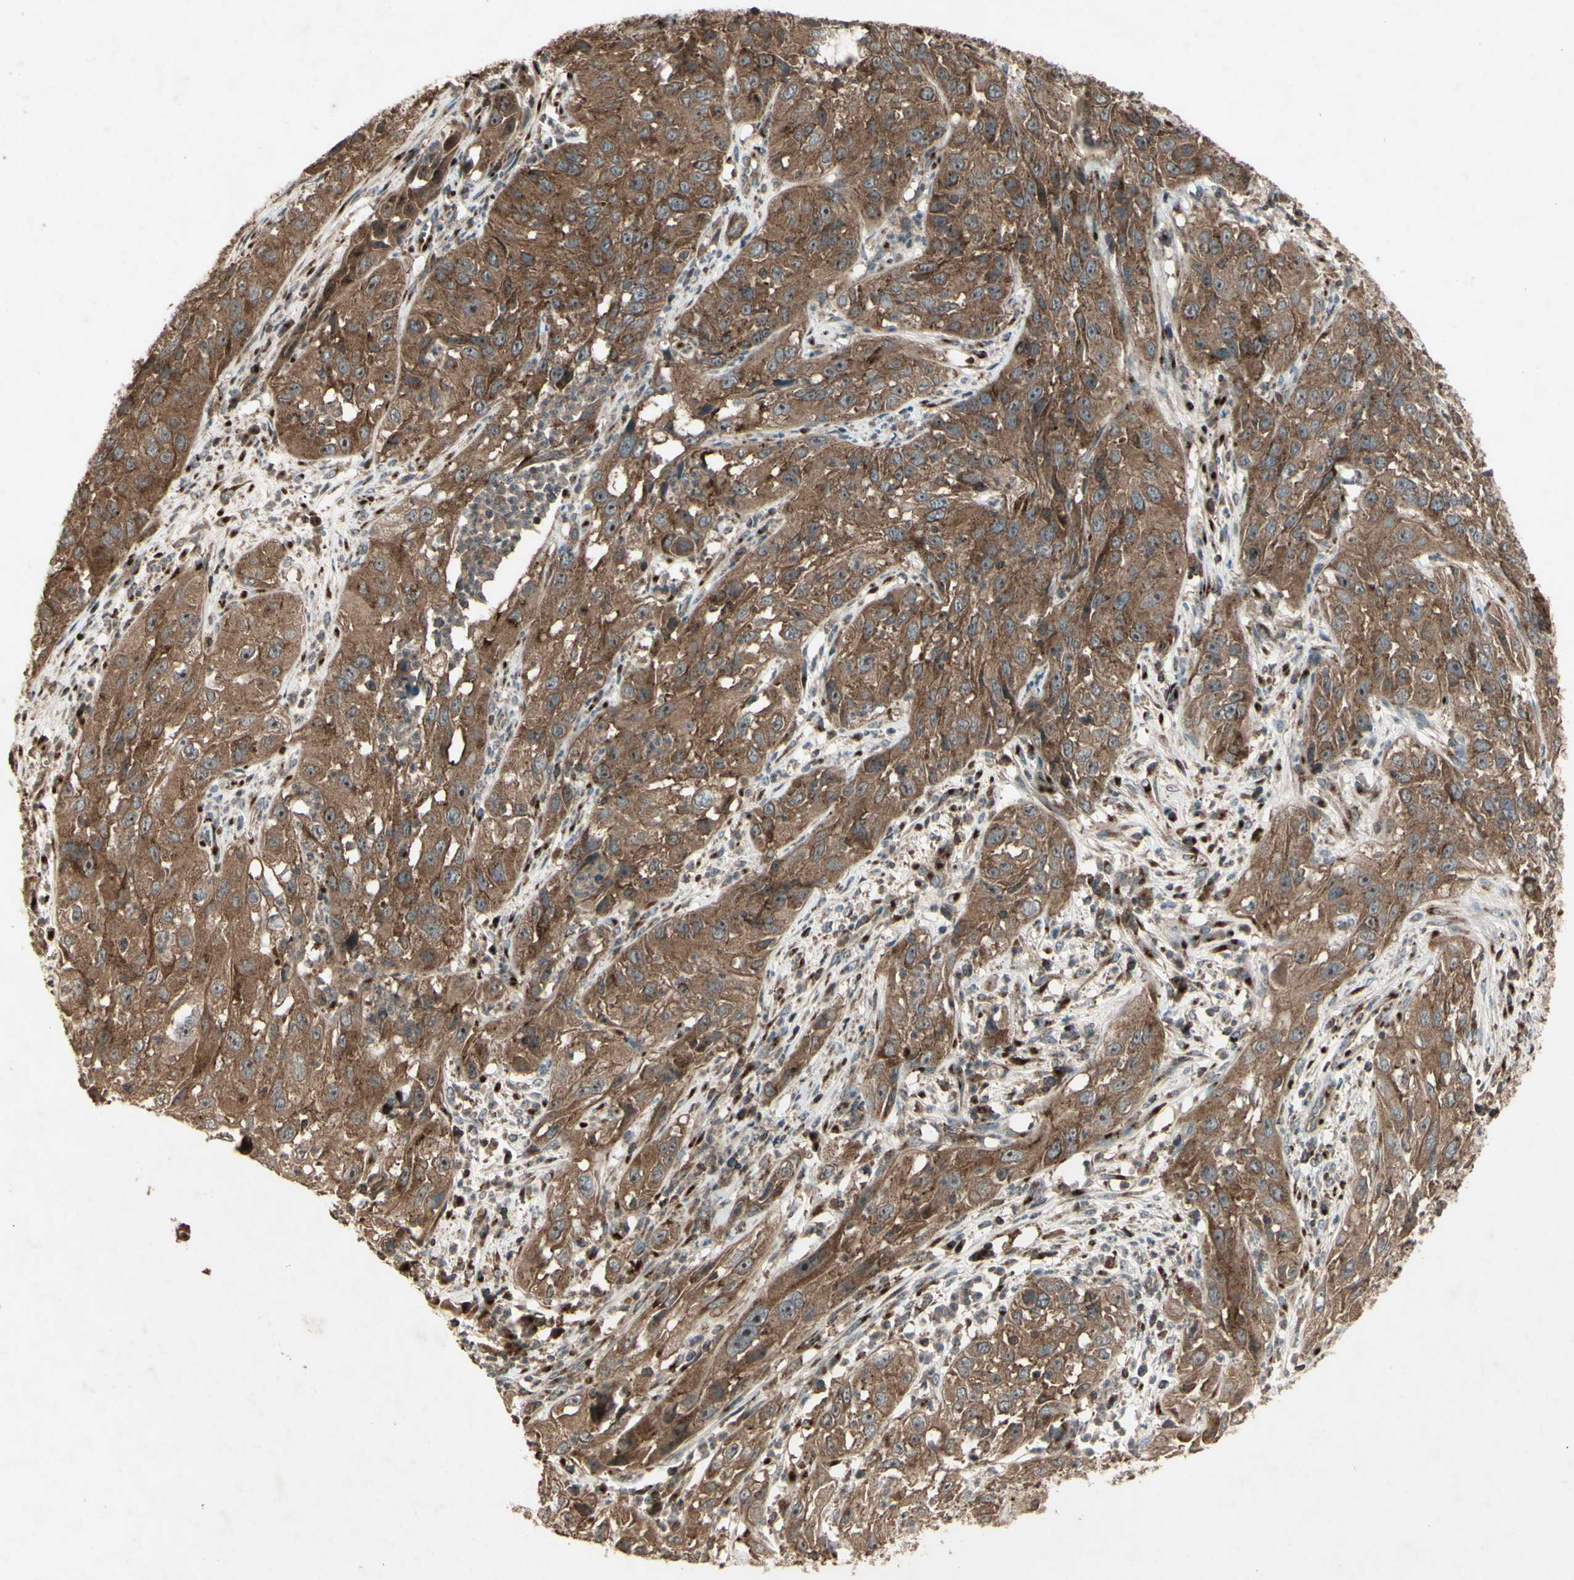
{"staining": {"intensity": "moderate", "quantity": ">75%", "location": "cytoplasmic/membranous"}, "tissue": "cervical cancer", "cell_type": "Tumor cells", "image_type": "cancer", "snomed": [{"axis": "morphology", "description": "Squamous cell carcinoma, NOS"}, {"axis": "topography", "description": "Cervix"}], "caption": "Immunohistochemical staining of cervical cancer (squamous cell carcinoma) demonstrates medium levels of moderate cytoplasmic/membranous protein staining in approximately >75% of tumor cells.", "gene": "AP1G1", "patient": {"sex": "female", "age": 32}}